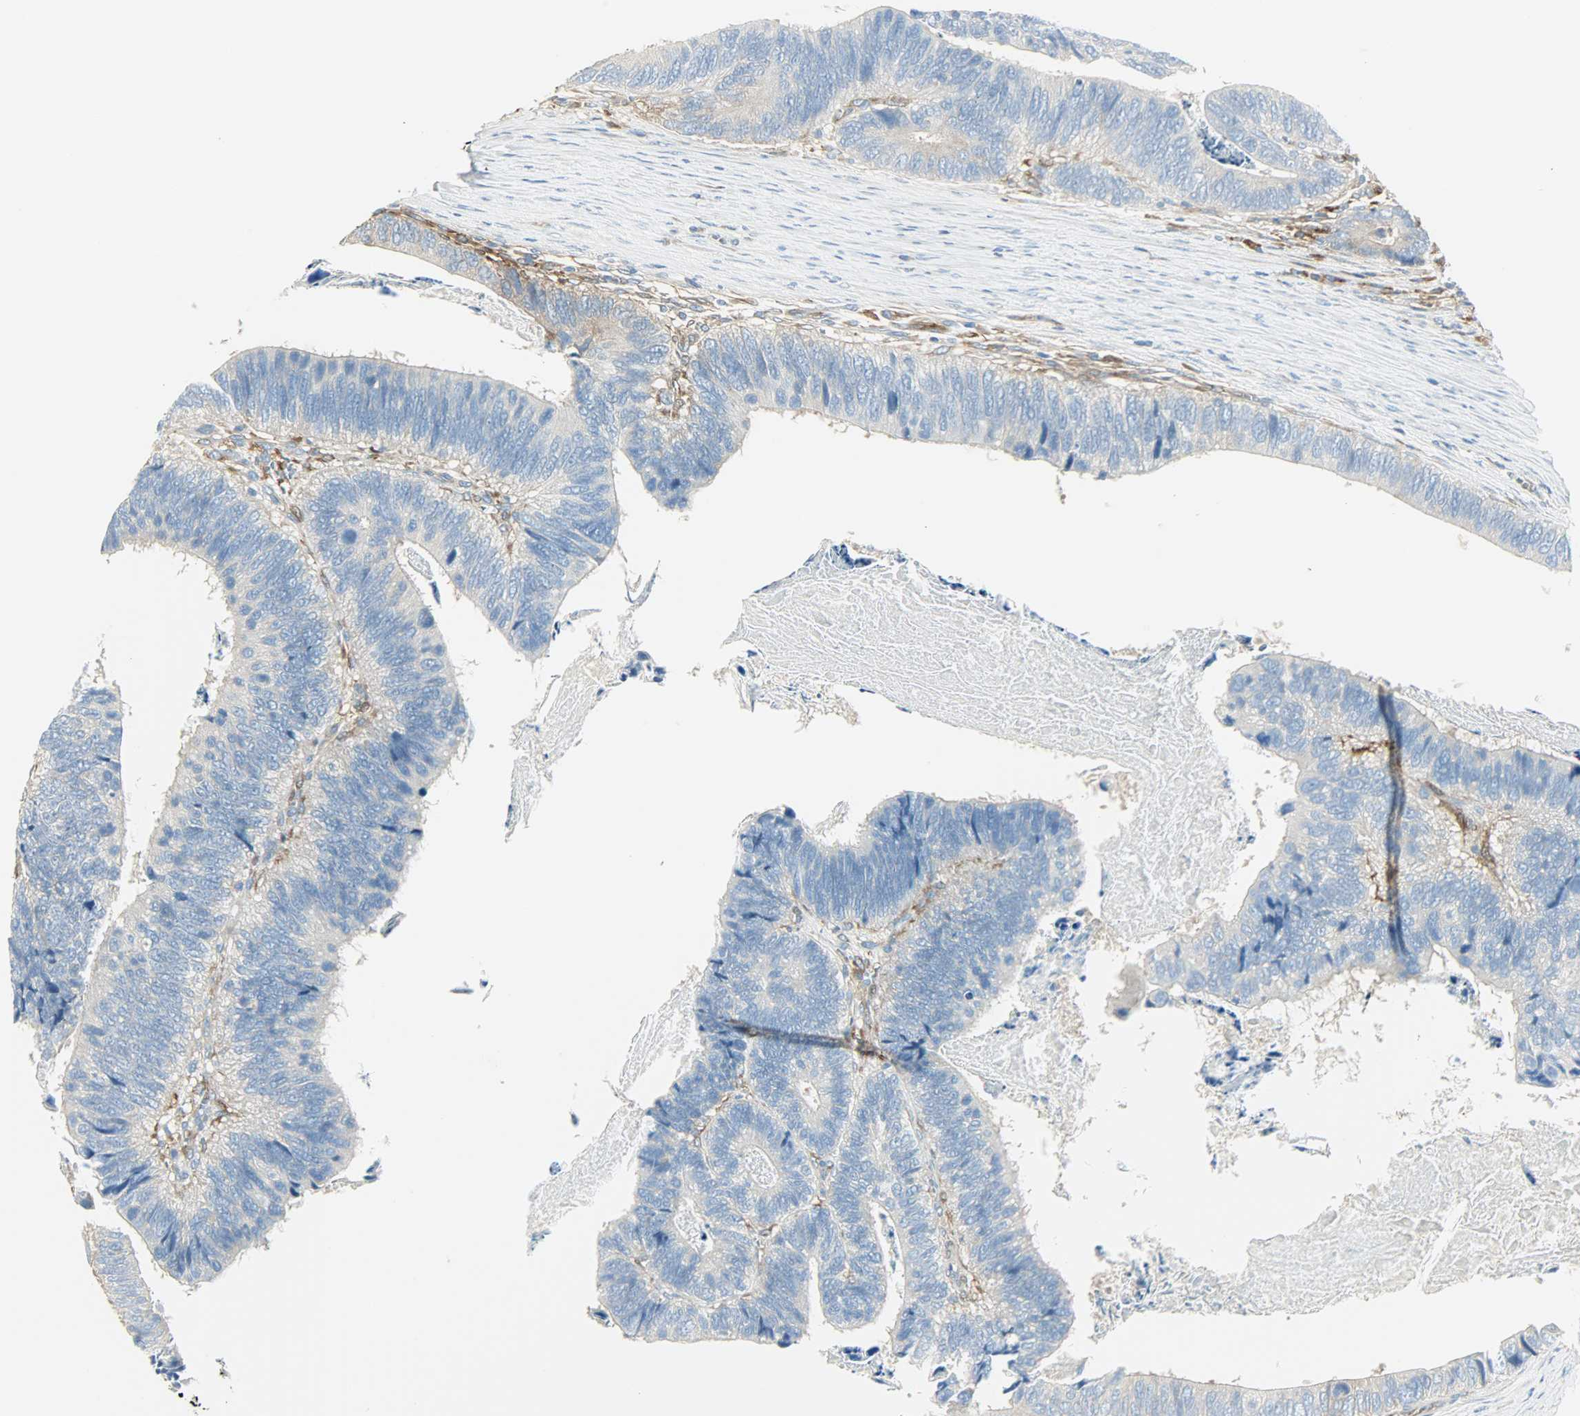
{"staining": {"intensity": "moderate", "quantity": "<25%", "location": "cytoplasmic/membranous"}, "tissue": "colorectal cancer", "cell_type": "Tumor cells", "image_type": "cancer", "snomed": [{"axis": "morphology", "description": "Adenocarcinoma, NOS"}, {"axis": "topography", "description": "Colon"}], "caption": "Immunohistochemical staining of colorectal adenocarcinoma reveals low levels of moderate cytoplasmic/membranous protein positivity in approximately <25% of tumor cells. Nuclei are stained in blue.", "gene": "WARS1", "patient": {"sex": "male", "age": 72}}